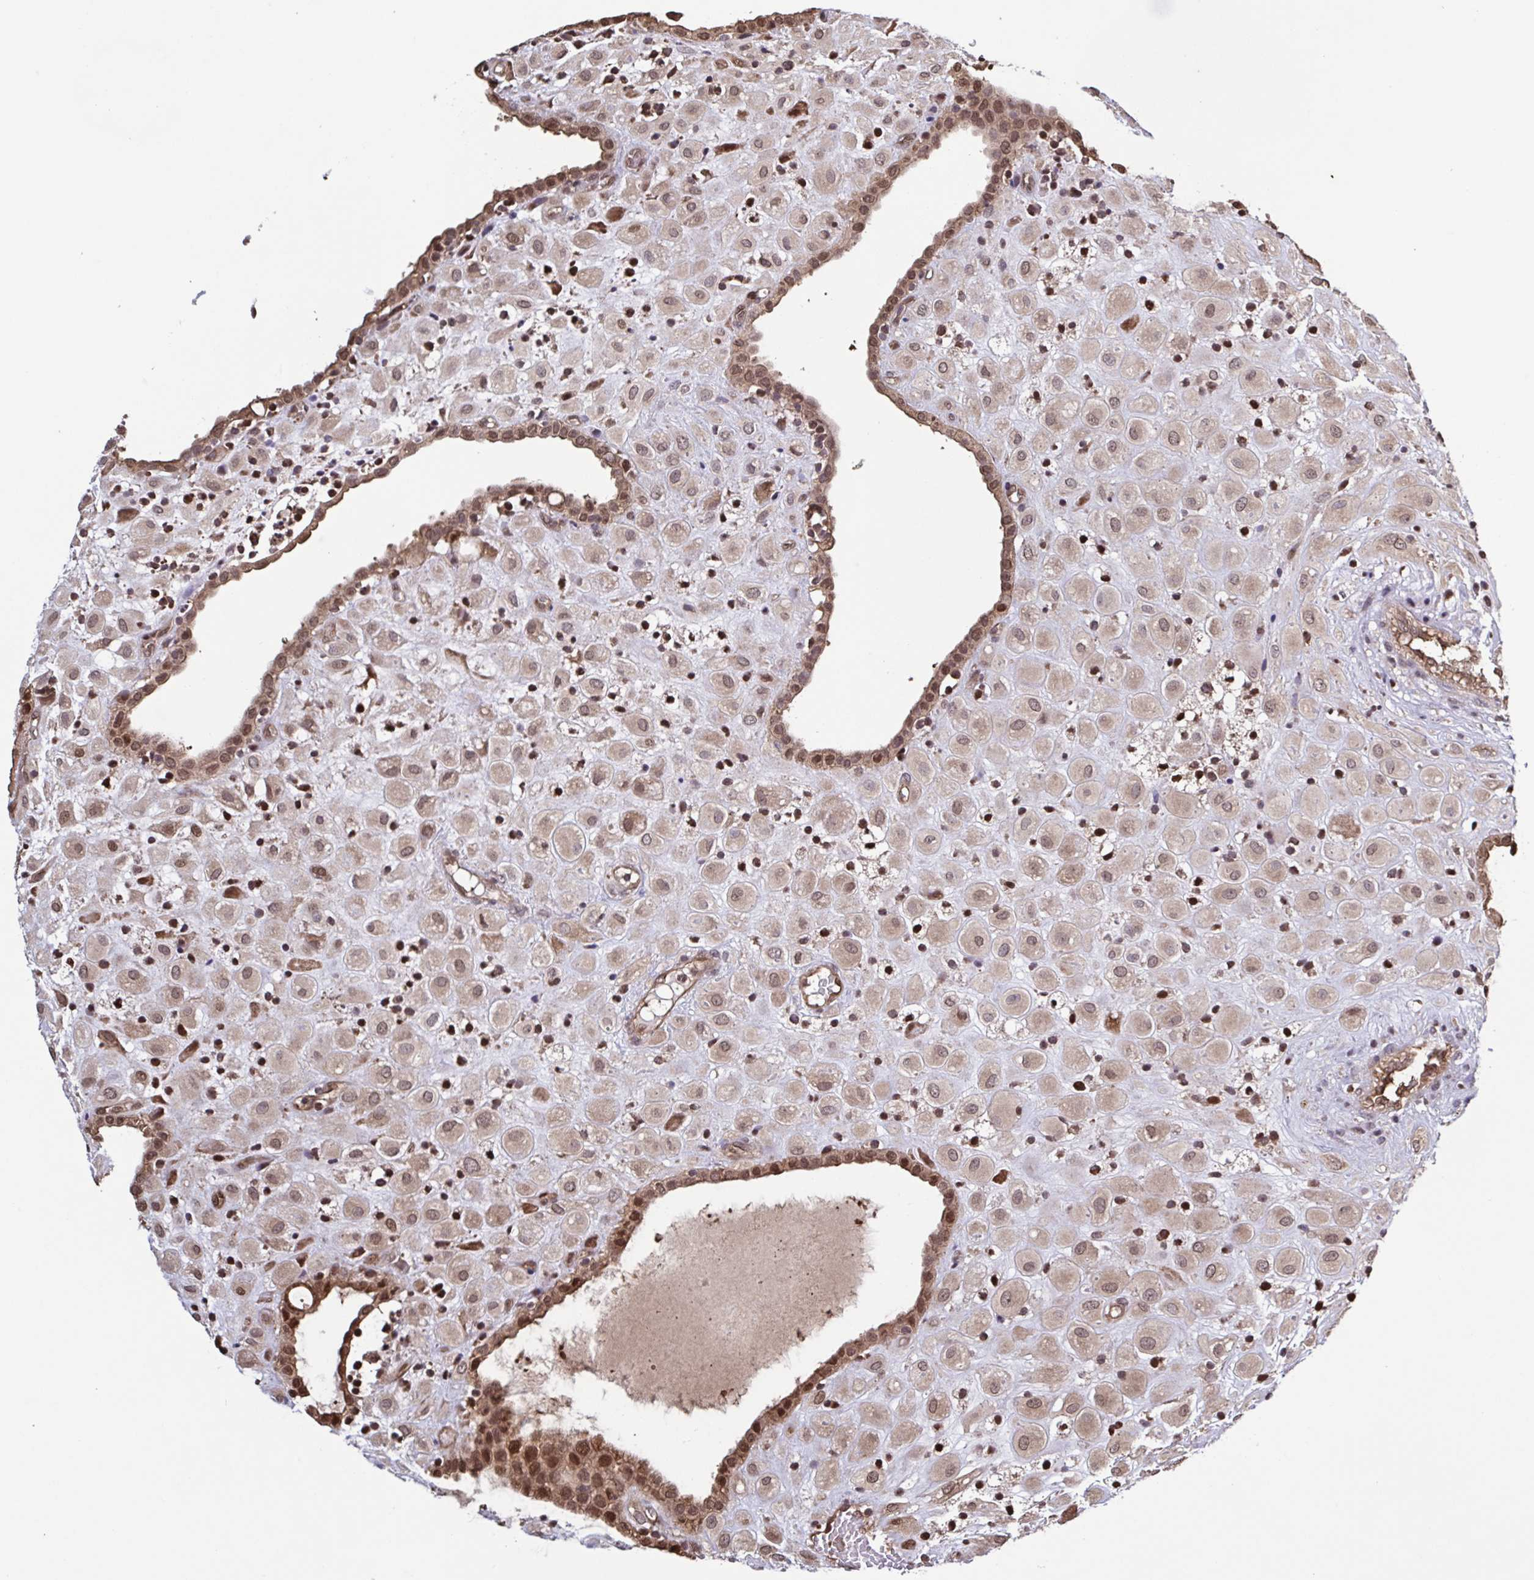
{"staining": {"intensity": "weak", "quantity": ">75%", "location": "cytoplasmic/membranous,nuclear"}, "tissue": "placenta", "cell_type": "Decidual cells", "image_type": "normal", "snomed": [{"axis": "morphology", "description": "Normal tissue, NOS"}, {"axis": "topography", "description": "Placenta"}], "caption": "Decidual cells reveal low levels of weak cytoplasmic/membranous,nuclear positivity in approximately >75% of cells in benign placenta.", "gene": "SEC63", "patient": {"sex": "female", "age": 24}}